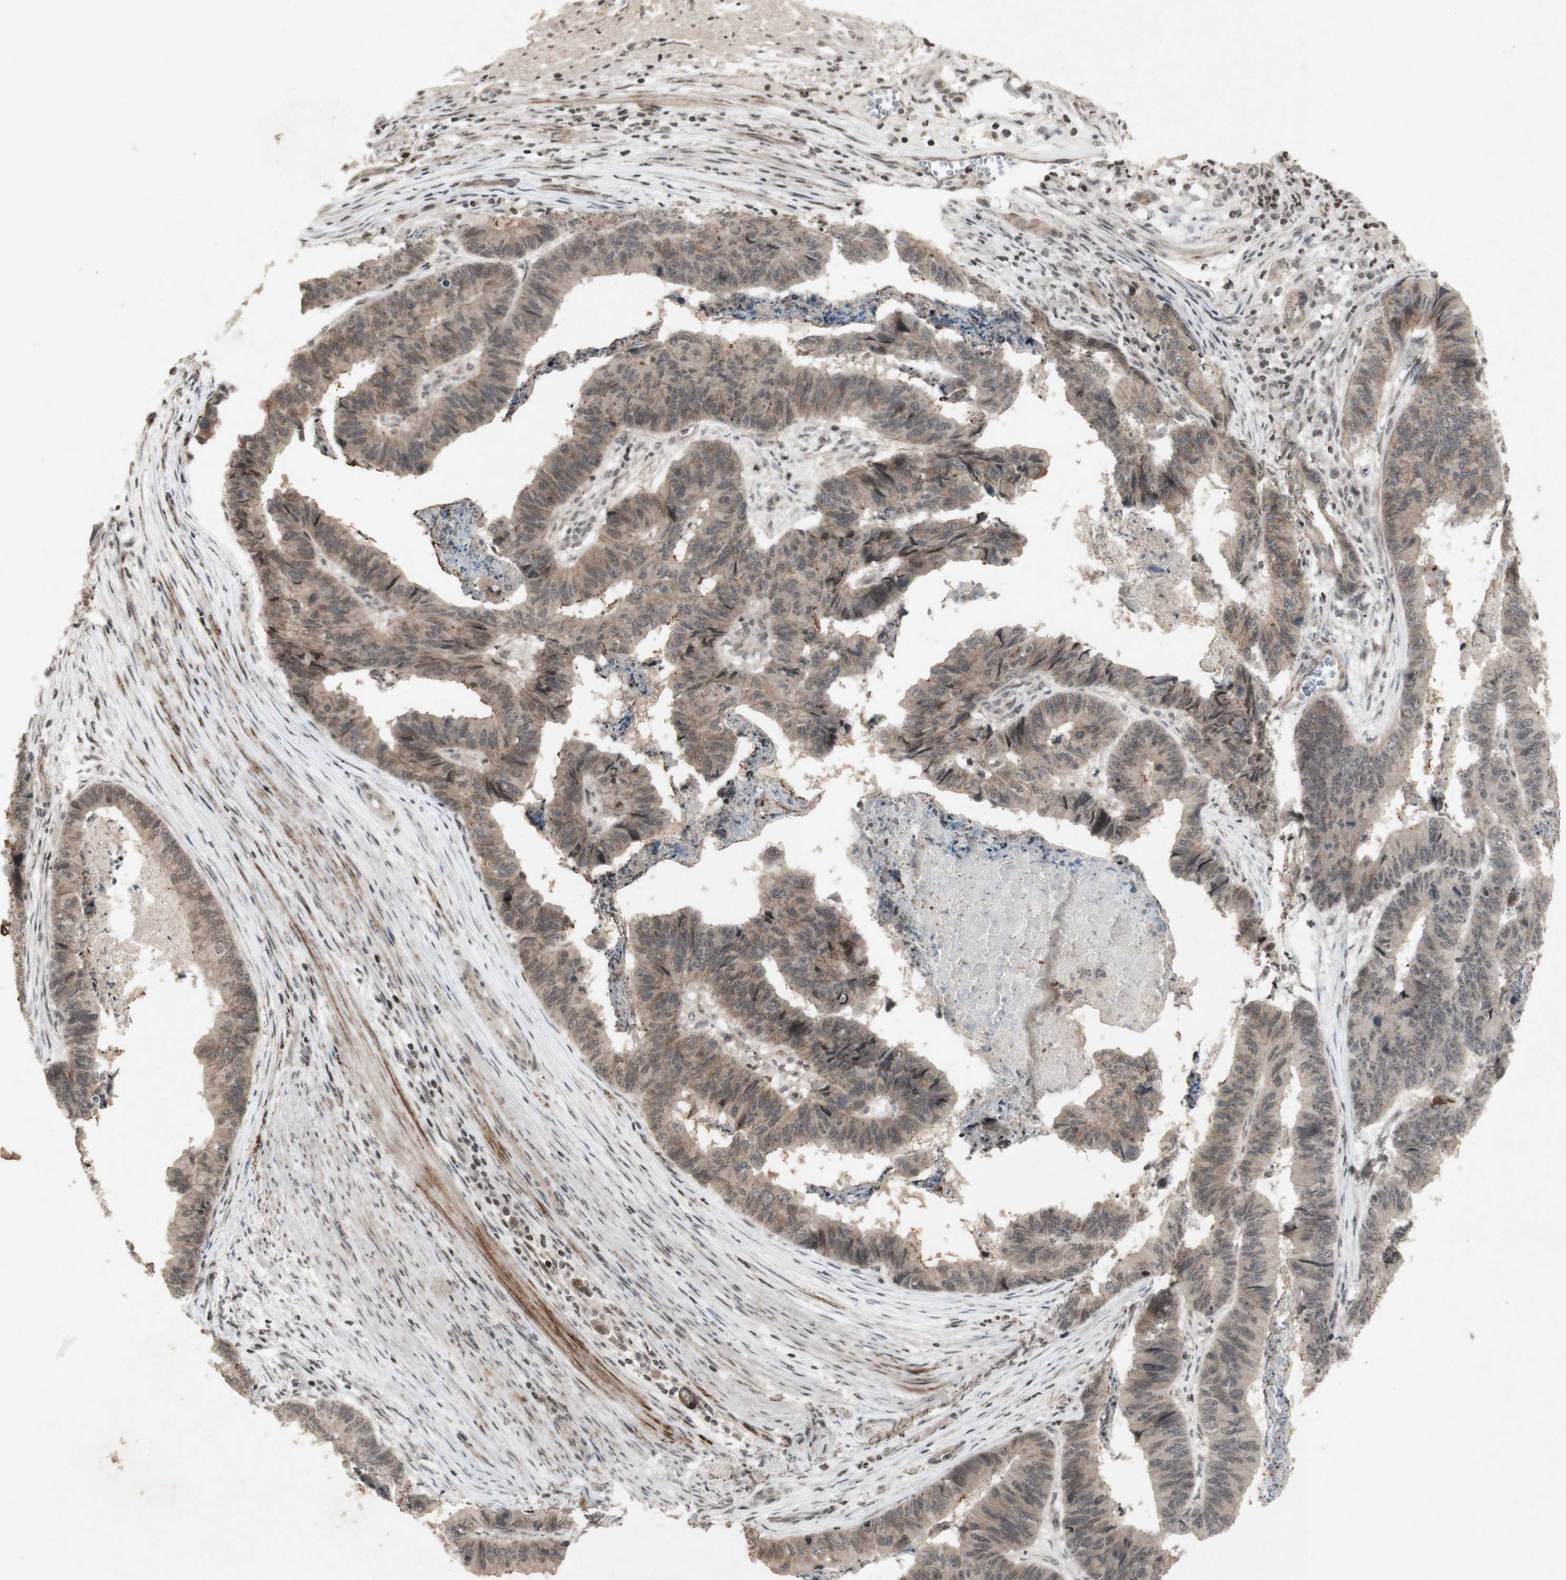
{"staining": {"intensity": "weak", "quantity": ">75%", "location": "cytoplasmic/membranous"}, "tissue": "stomach cancer", "cell_type": "Tumor cells", "image_type": "cancer", "snomed": [{"axis": "morphology", "description": "Adenocarcinoma, NOS"}, {"axis": "topography", "description": "Stomach, lower"}], "caption": "Adenocarcinoma (stomach) tissue exhibits weak cytoplasmic/membranous positivity in approximately >75% of tumor cells (DAB (3,3'-diaminobenzidine) = brown stain, brightfield microscopy at high magnification).", "gene": "PLXNA1", "patient": {"sex": "male", "age": 77}}